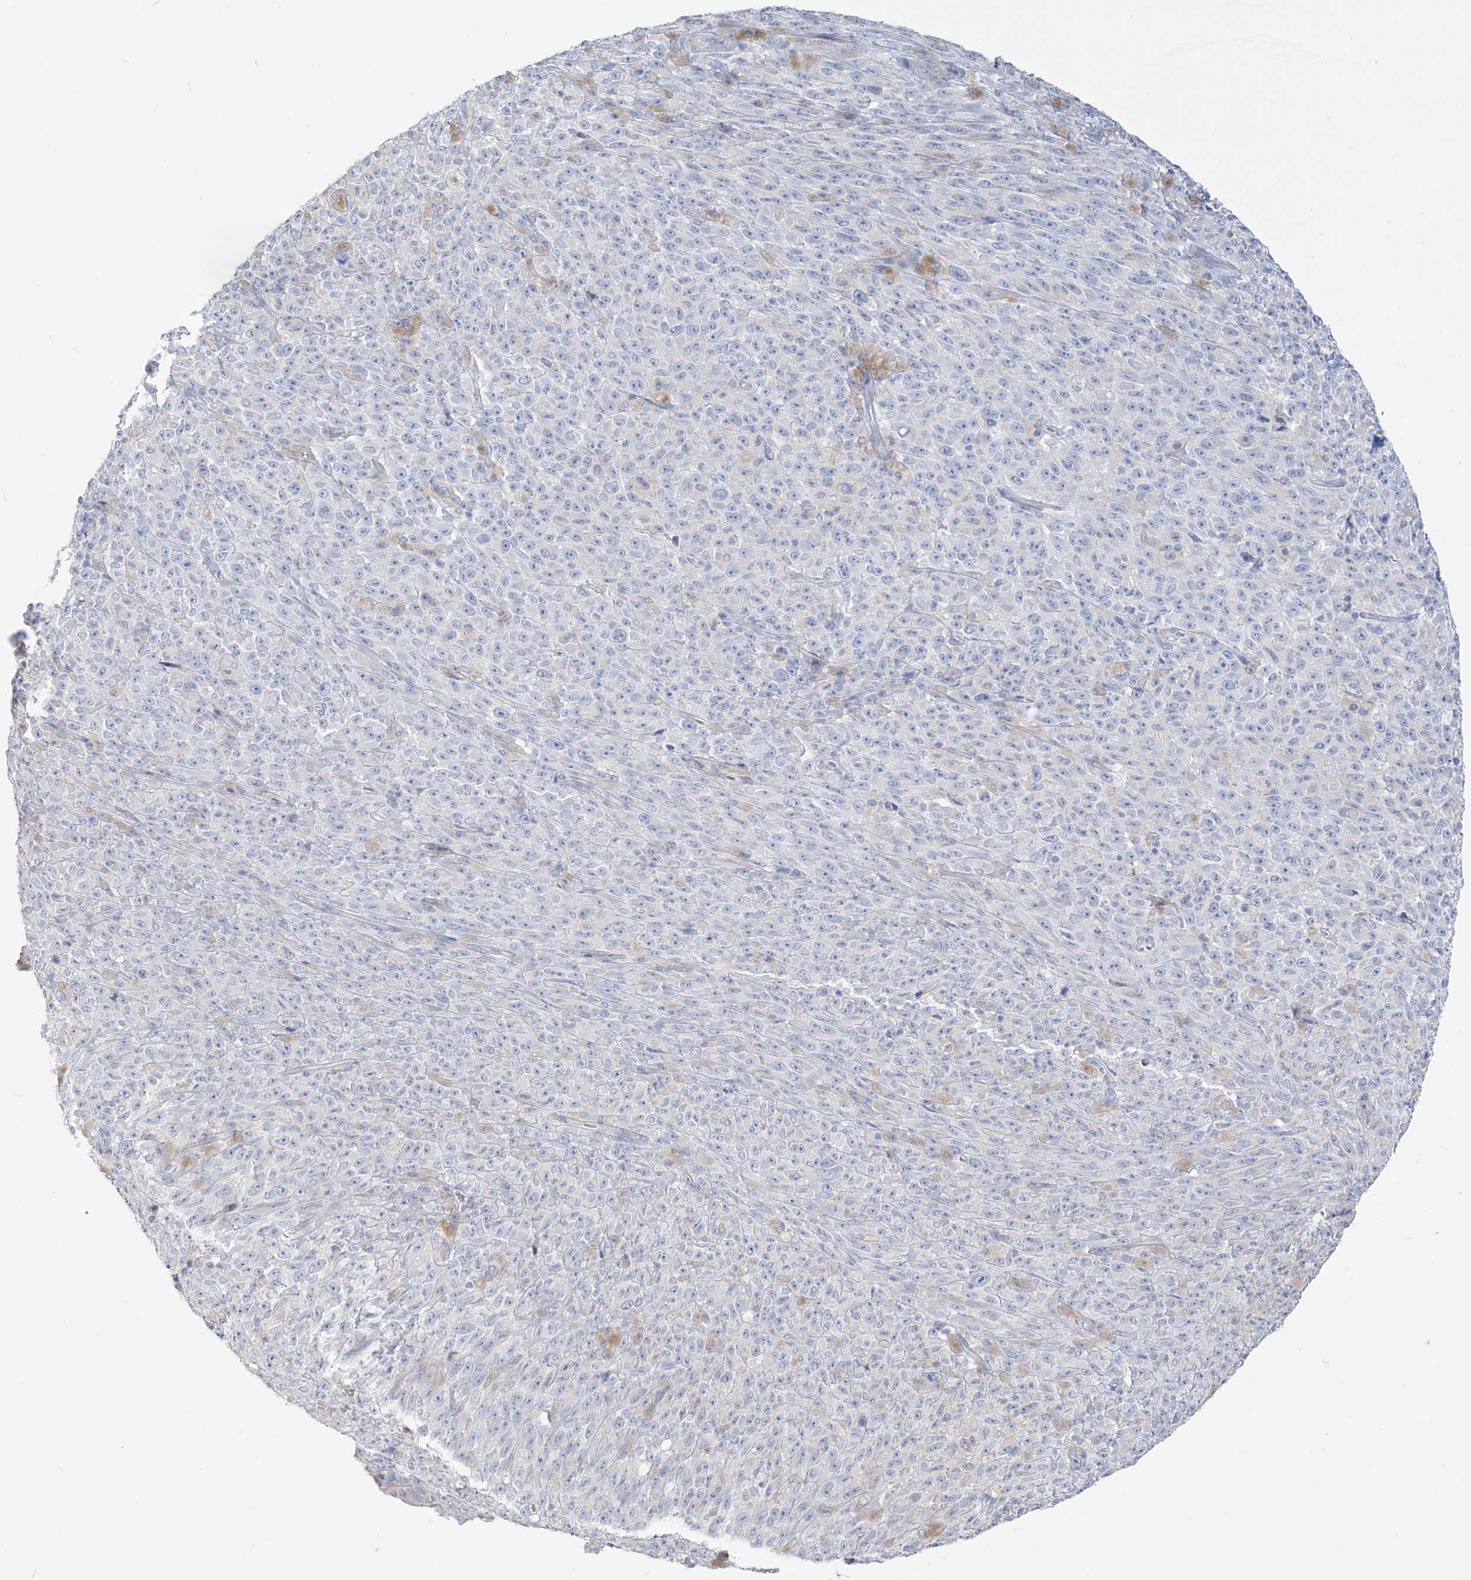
{"staining": {"intensity": "negative", "quantity": "none", "location": "none"}, "tissue": "melanoma", "cell_type": "Tumor cells", "image_type": "cancer", "snomed": [{"axis": "morphology", "description": "Malignant melanoma, NOS"}, {"axis": "topography", "description": "Skin"}], "caption": "High power microscopy micrograph of an immunohistochemistry (IHC) micrograph of melanoma, revealing no significant expression in tumor cells.", "gene": "ASPRV1", "patient": {"sex": "female", "age": 82}}